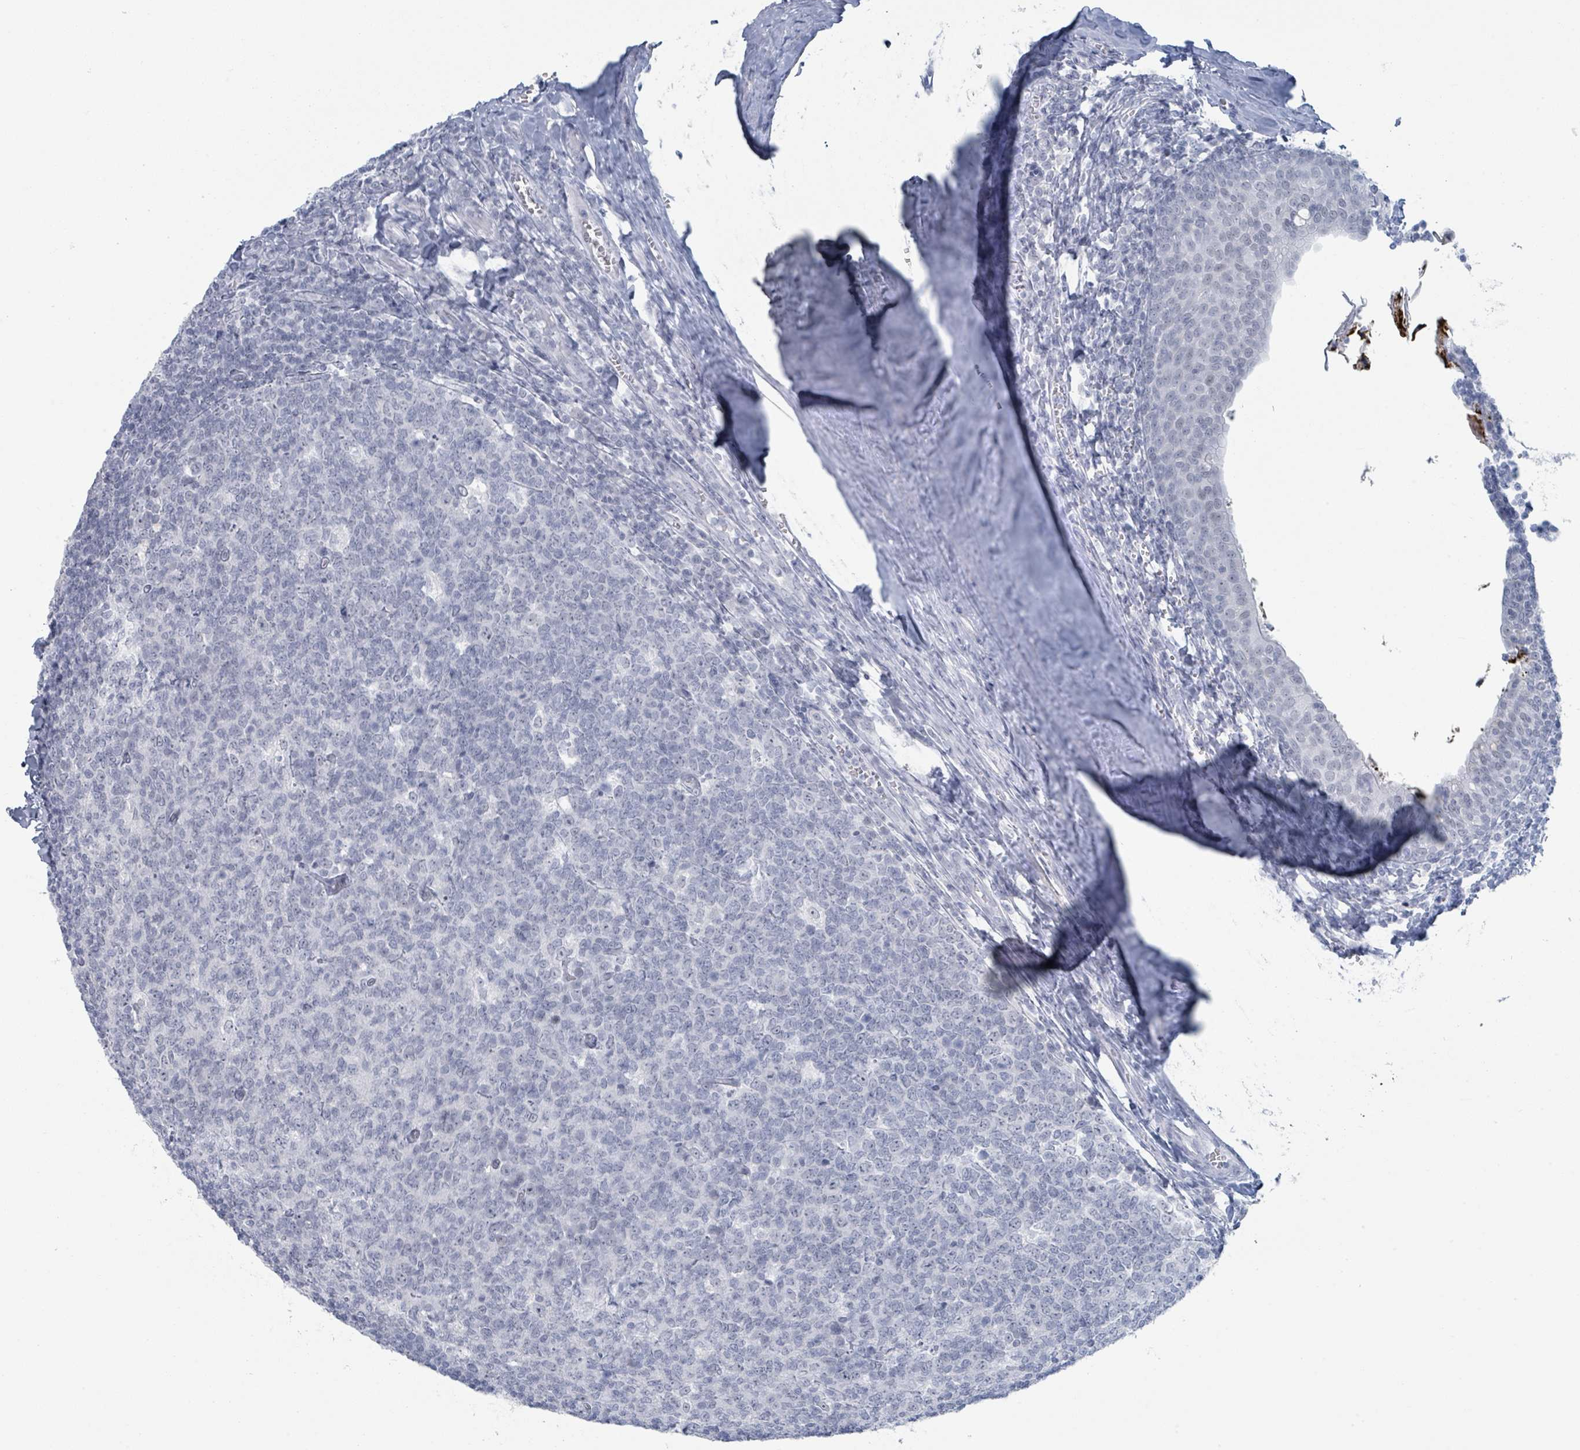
{"staining": {"intensity": "negative", "quantity": "none", "location": "none"}, "tissue": "tonsil", "cell_type": "Germinal center cells", "image_type": "normal", "snomed": [{"axis": "morphology", "description": "Normal tissue, NOS"}, {"axis": "topography", "description": "Tonsil"}], "caption": "Immunohistochemistry (IHC) of normal tonsil demonstrates no expression in germinal center cells. (Brightfield microscopy of DAB IHC at high magnification).", "gene": "GPR15LG", "patient": {"sex": "male", "age": 27}}